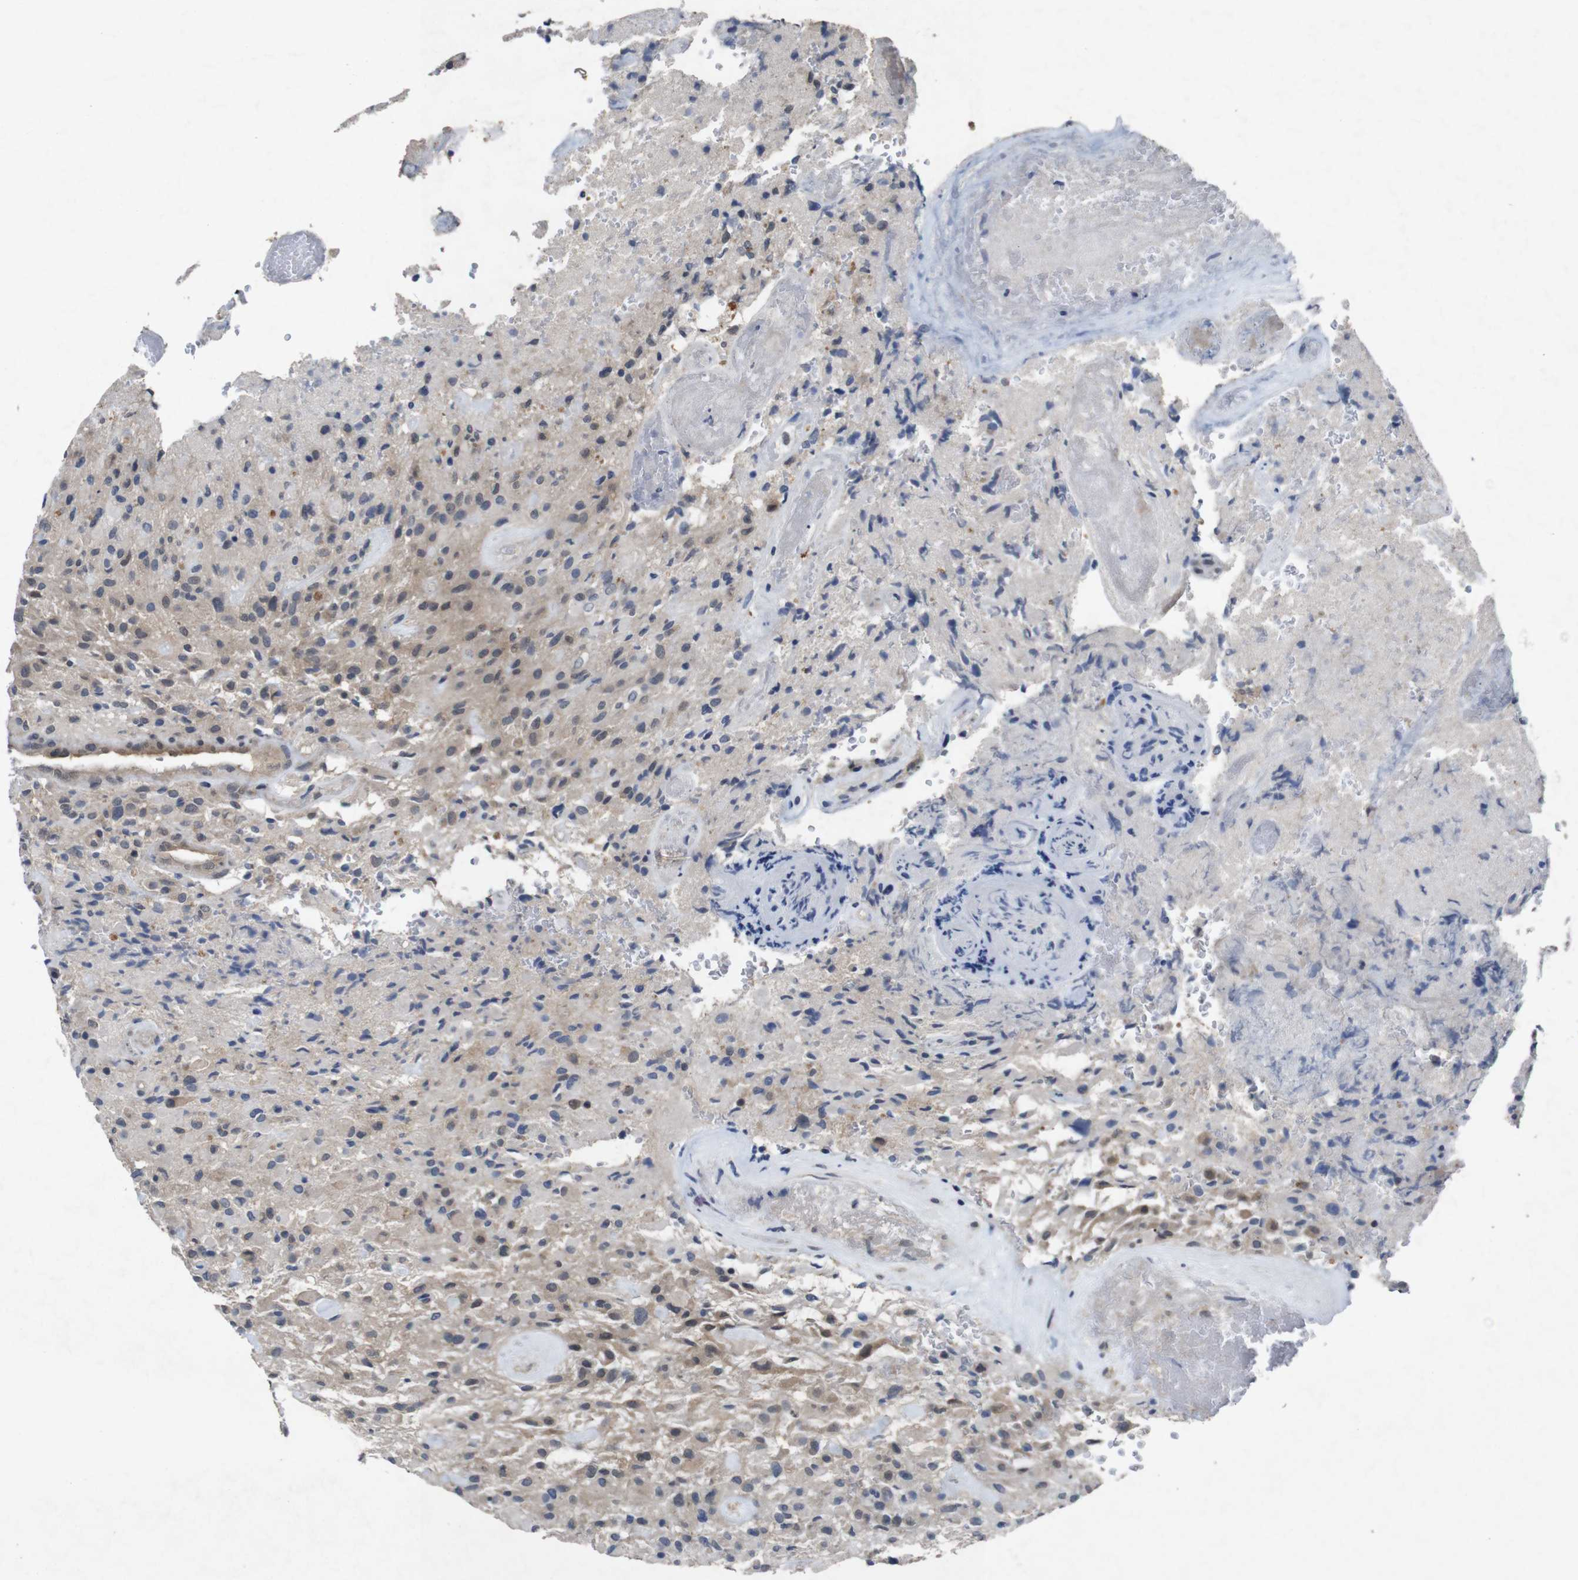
{"staining": {"intensity": "negative", "quantity": "none", "location": "none"}, "tissue": "glioma", "cell_type": "Tumor cells", "image_type": "cancer", "snomed": [{"axis": "morphology", "description": "Glioma, malignant, High grade"}, {"axis": "topography", "description": "Brain"}], "caption": "High magnification brightfield microscopy of malignant glioma (high-grade) stained with DAB (3,3'-diaminobenzidine) (brown) and counterstained with hematoxylin (blue): tumor cells show no significant positivity.", "gene": "AKT3", "patient": {"sex": "male", "age": 71}}